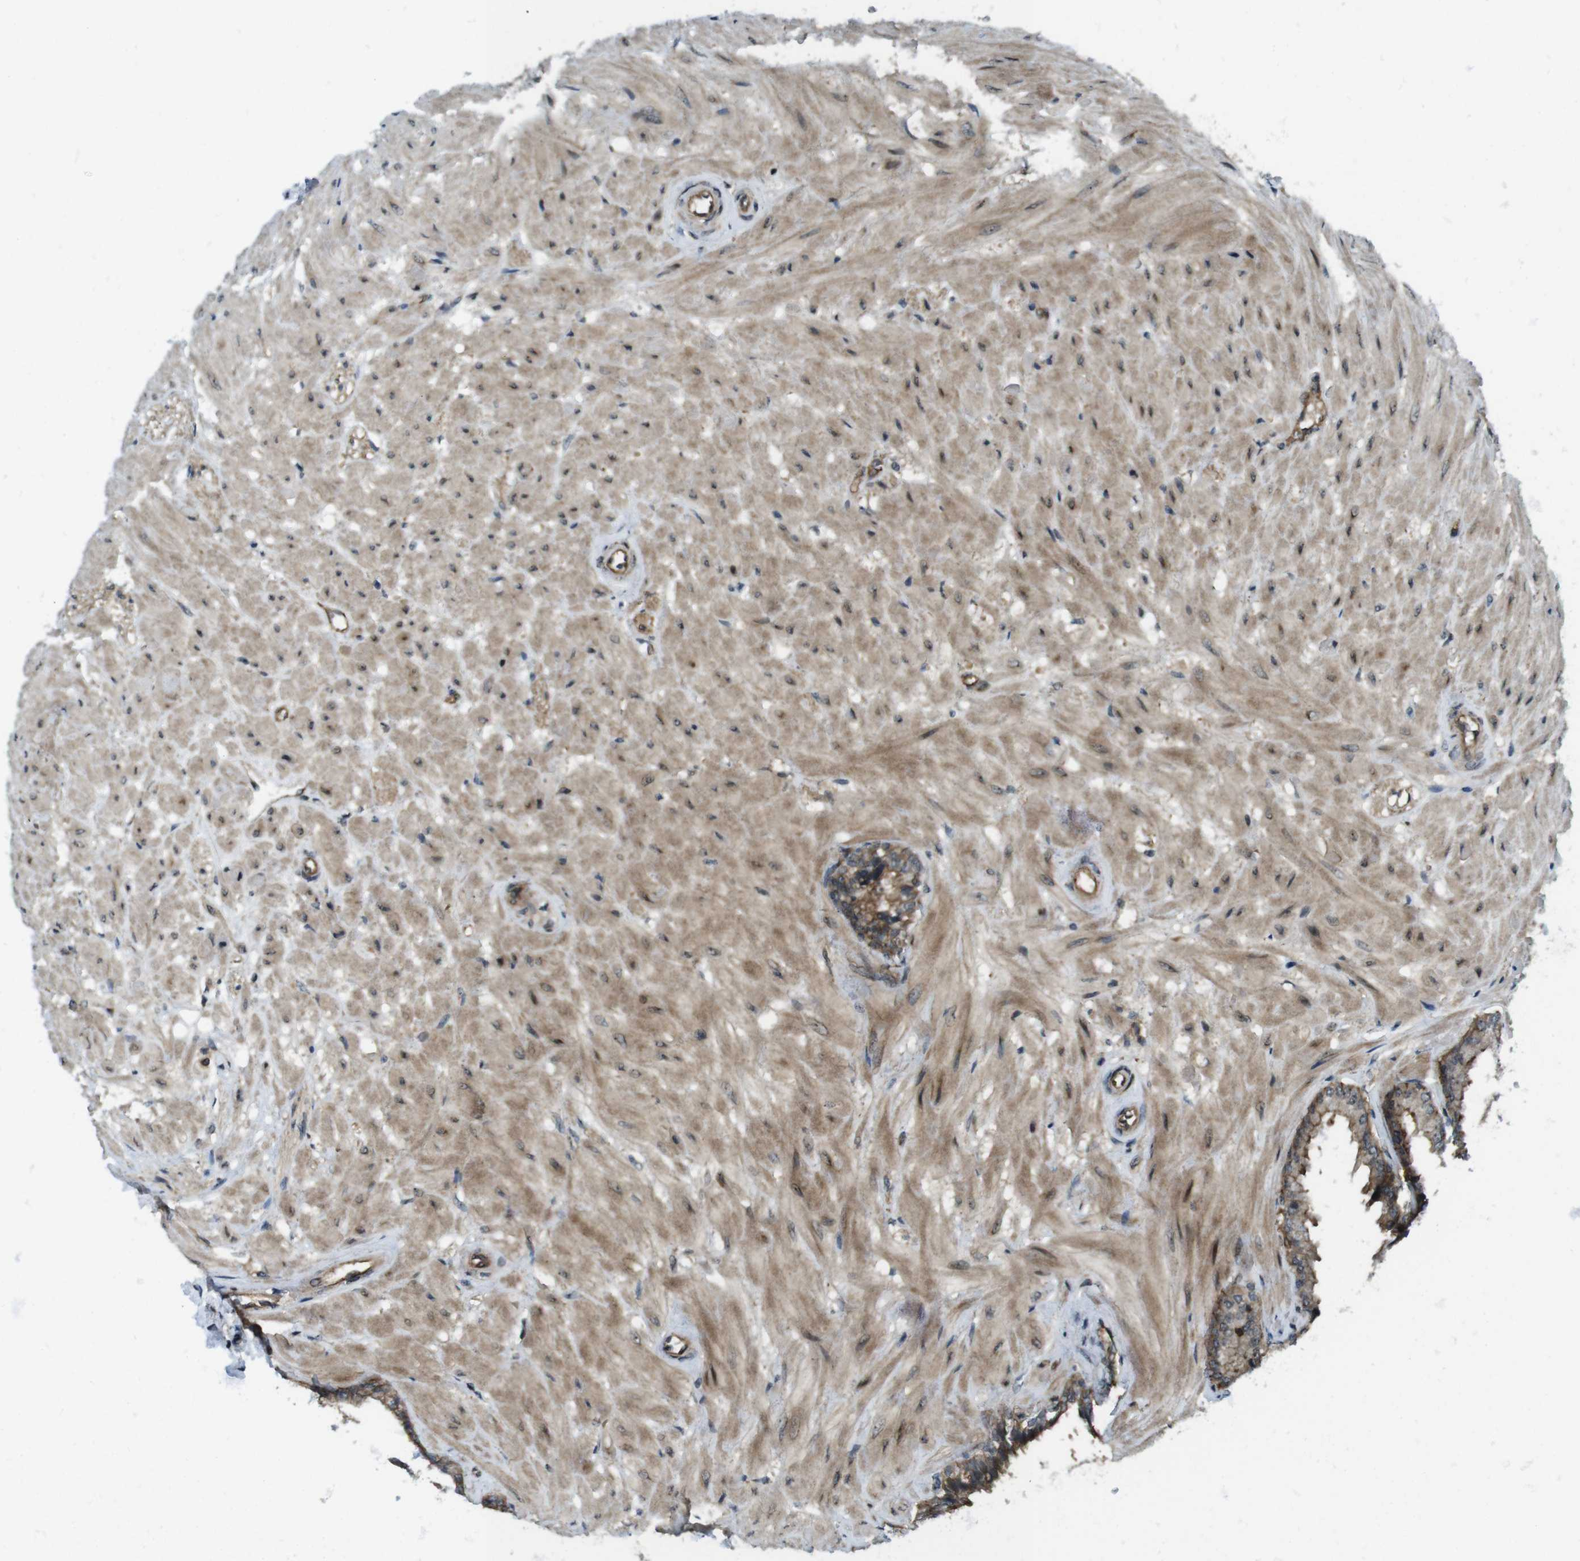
{"staining": {"intensity": "moderate", "quantity": "25%-75%", "location": "cytoplasmic/membranous"}, "tissue": "seminal vesicle", "cell_type": "Glandular cells", "image_type": "normal", "snomed": [{"axis": "morphology", "description": "Normal tissue, NOS"}, {"axis": "topography", "description": "Seminal veicle"}], "caption": "Moderate cytoplasmic/membranous positivity for a protein is seen in approximately 25%-75% of glandular cells of benign seminal vesicle using immunohistochemistry (IHC).", "gene": "TIAM2", "patient": {"sex": "male", "age": 46}}